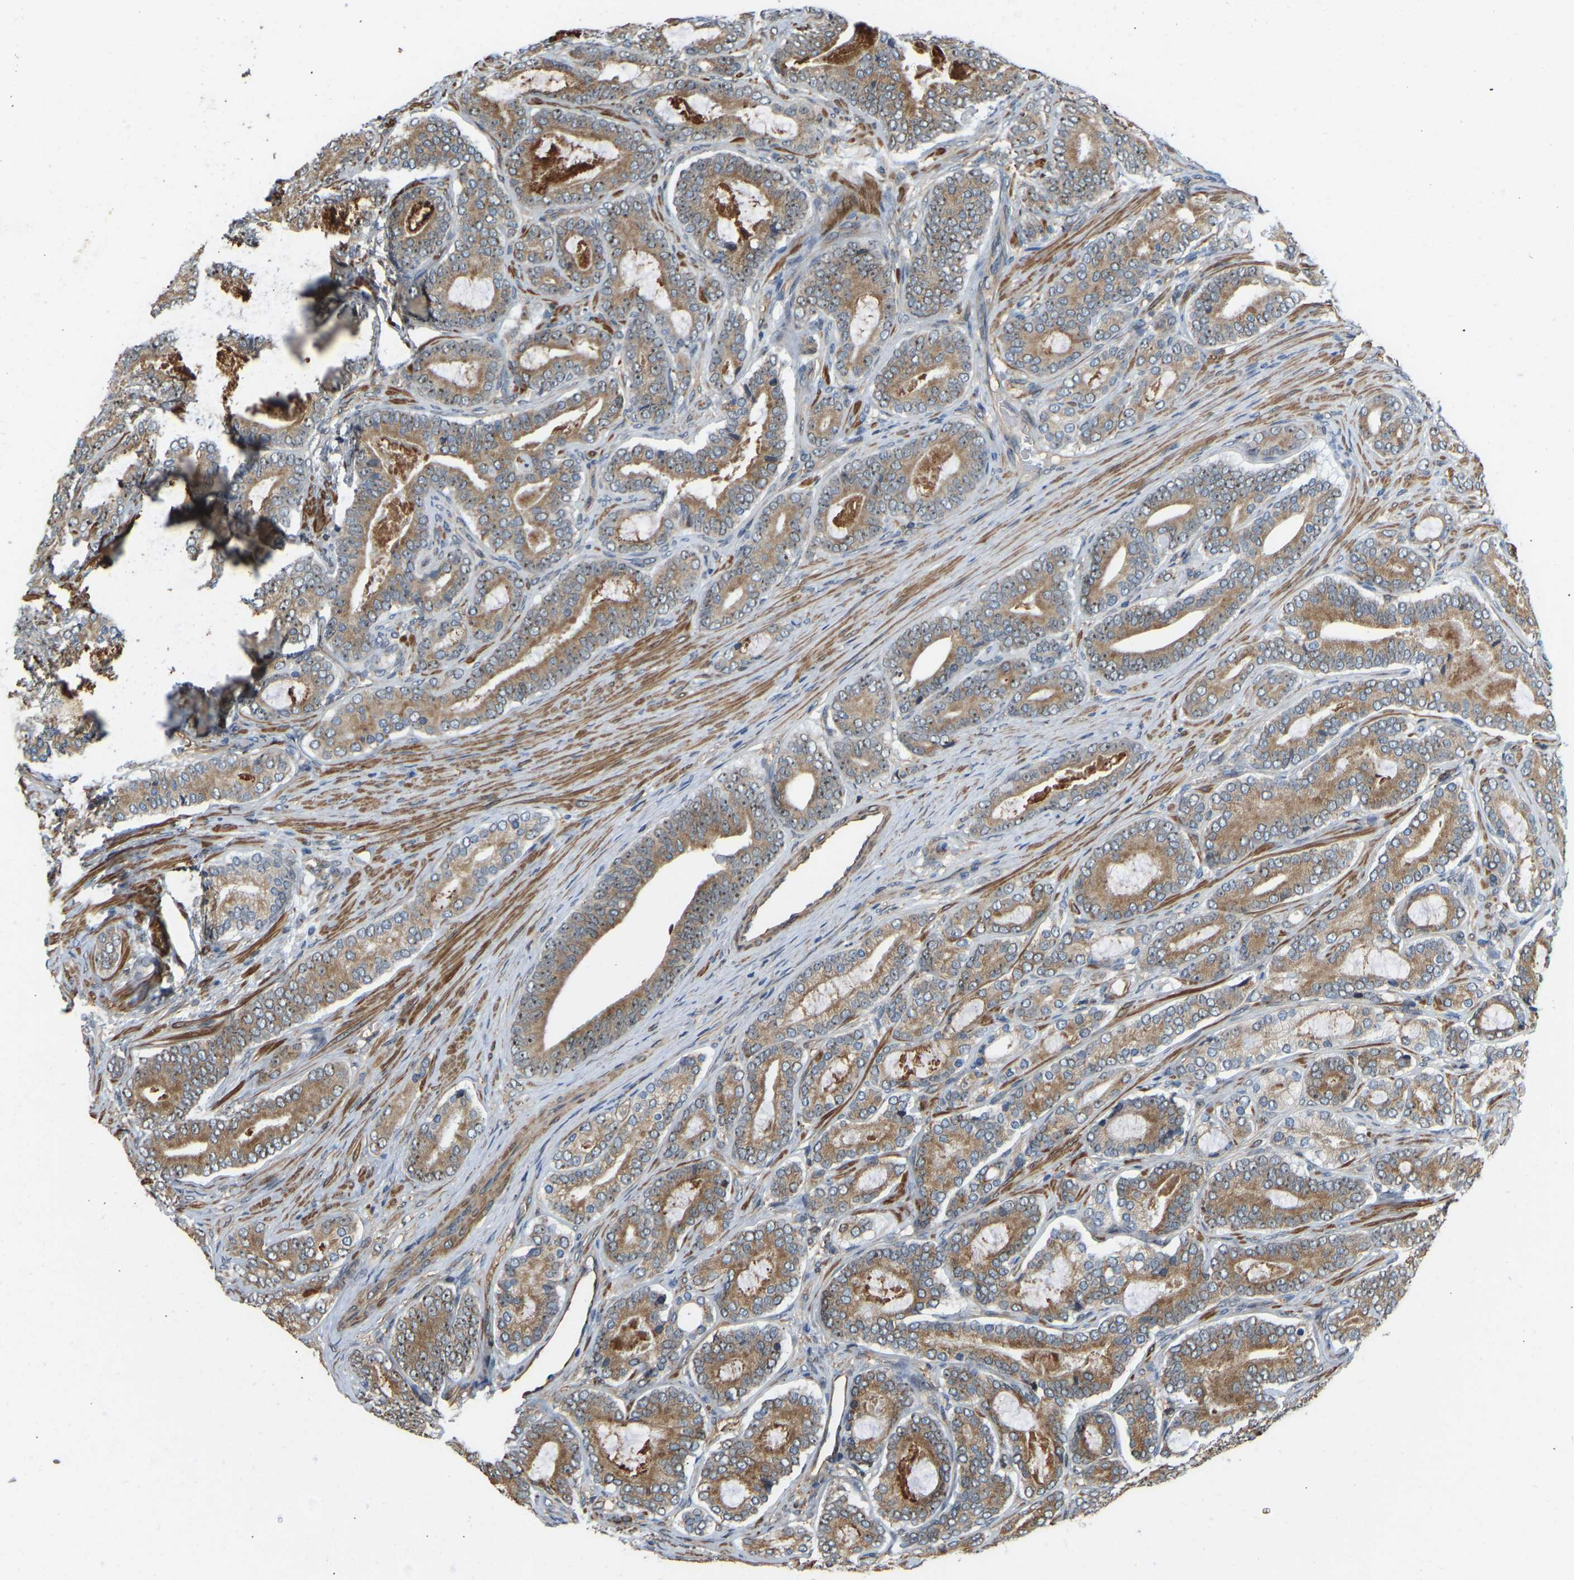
{"staining": {"intensity": "moderate", "quantity": ">75%", "location": "cytoplasmic/membranous,nuclear"}, "tissue": "prostate cancer", "cell_type": "Tumor cells", "image_type": "cancer", "snomed": [{"axis": "morphology", "description": "Adenocarcinoma, High grade"}, {"axis": "topography", "description": "Prostate"}], "caption": "Immunohistochemical staining of human prostate high-grade adenocarcinoma exhibits medium levels of moderate cytoplasmic/membranous and nuclear protein expression in approximately >75% of tumor cells. (Stains: DAB (3,3'-diaminobenzidine) in brown, nuclei in blue, Microscopy: brightfield microscopy at high magnification).", "gene": "OS9", "patient": {"sex": "male", "age": 60}}